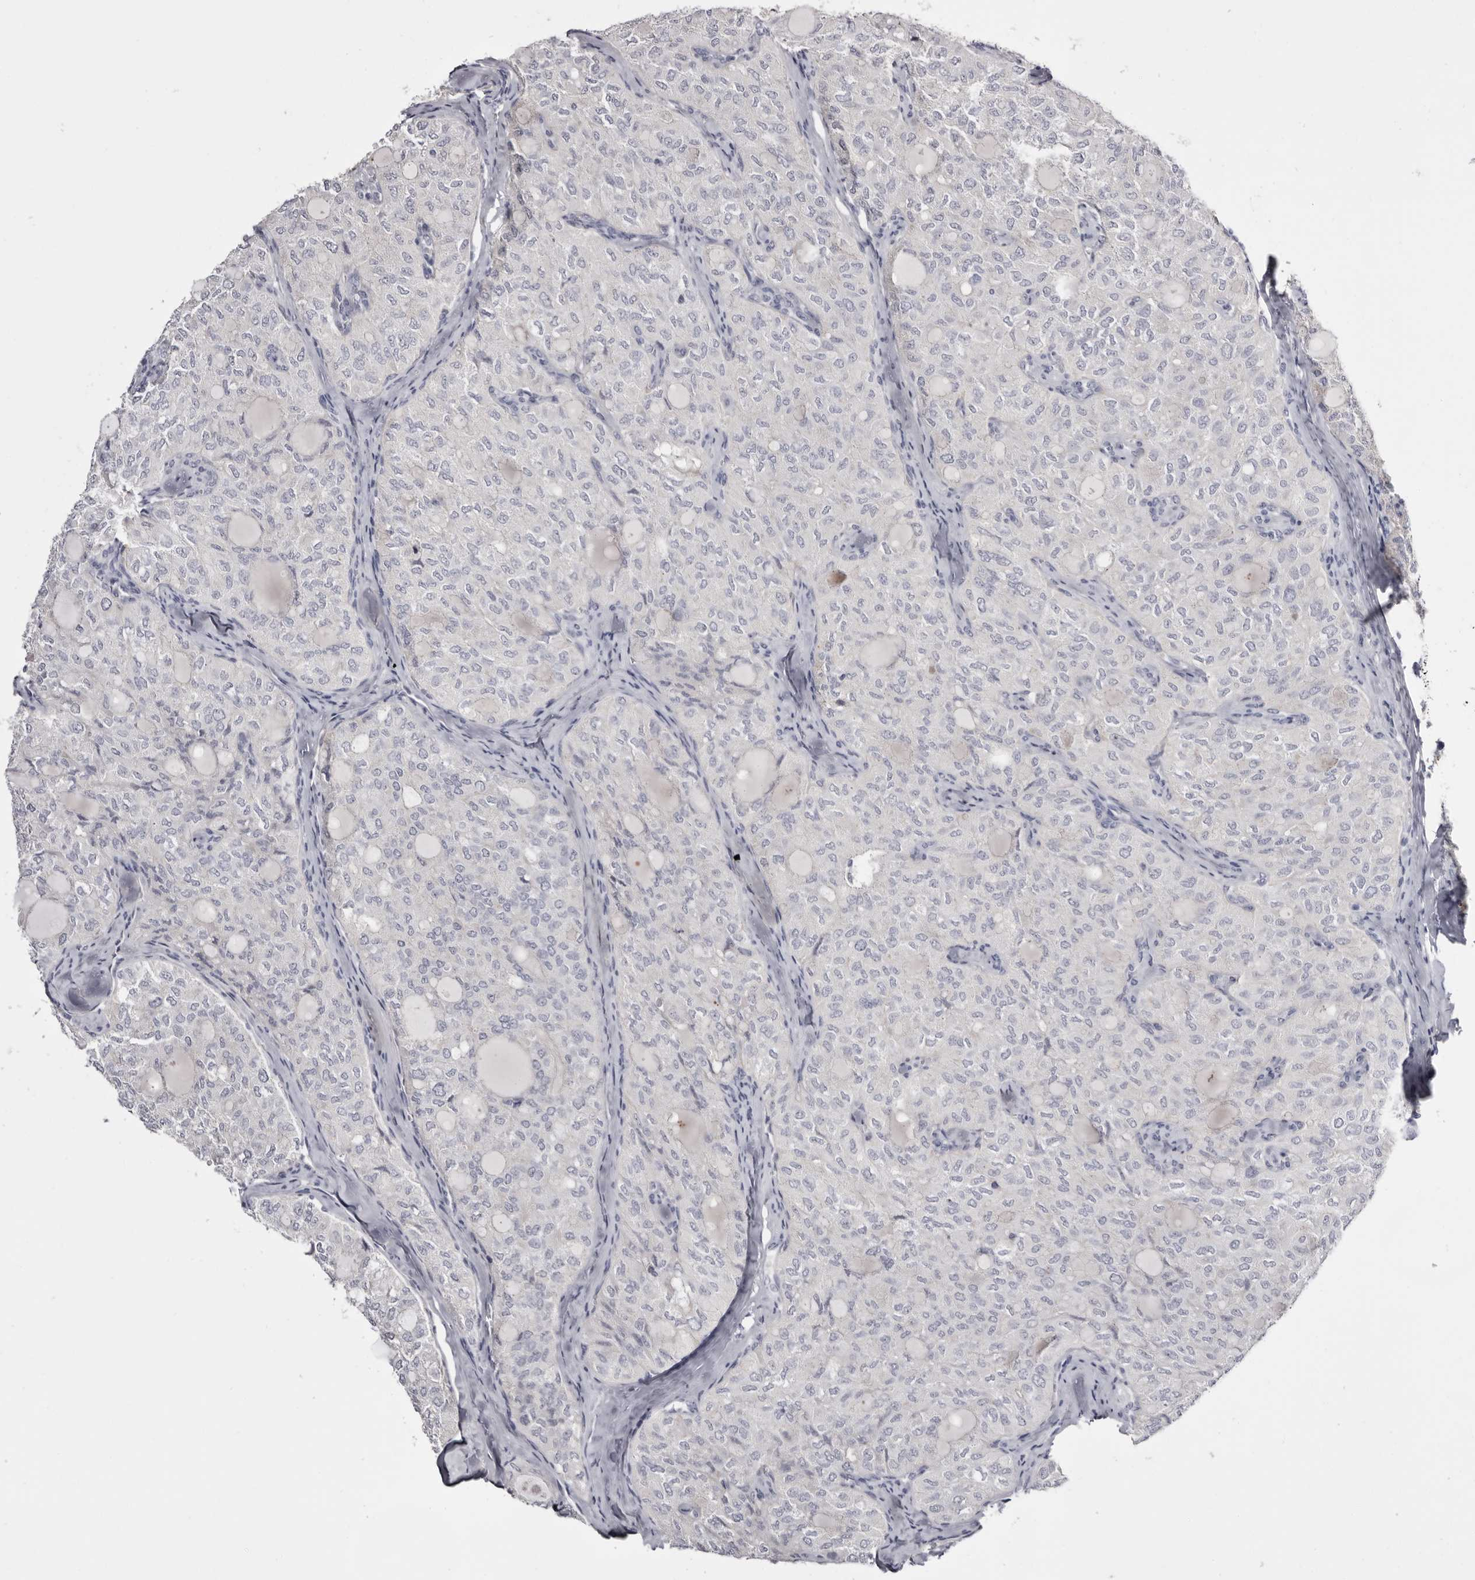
{"staining": {"intensity": "negative", "quantity": "none", "location": "none"}, "tissue": "thyroid cancer", "cell_type": "Tumor cells", "image_type": "cancer", "snomed": [{"axis": "morphology", "description": "Follicular adenoma carcinoma, NOS"}, {"axis": "topography", "description": "Thyroid gland"}], "caption": "High magnification brightfield microscopy of thyroid cancer stained with DAB (brown) and counterstained with hematoxylin (blue): tumor cells show no significant staining.", "gene": "CASQ1", "patient": {"sex": "male", "age": 75}}